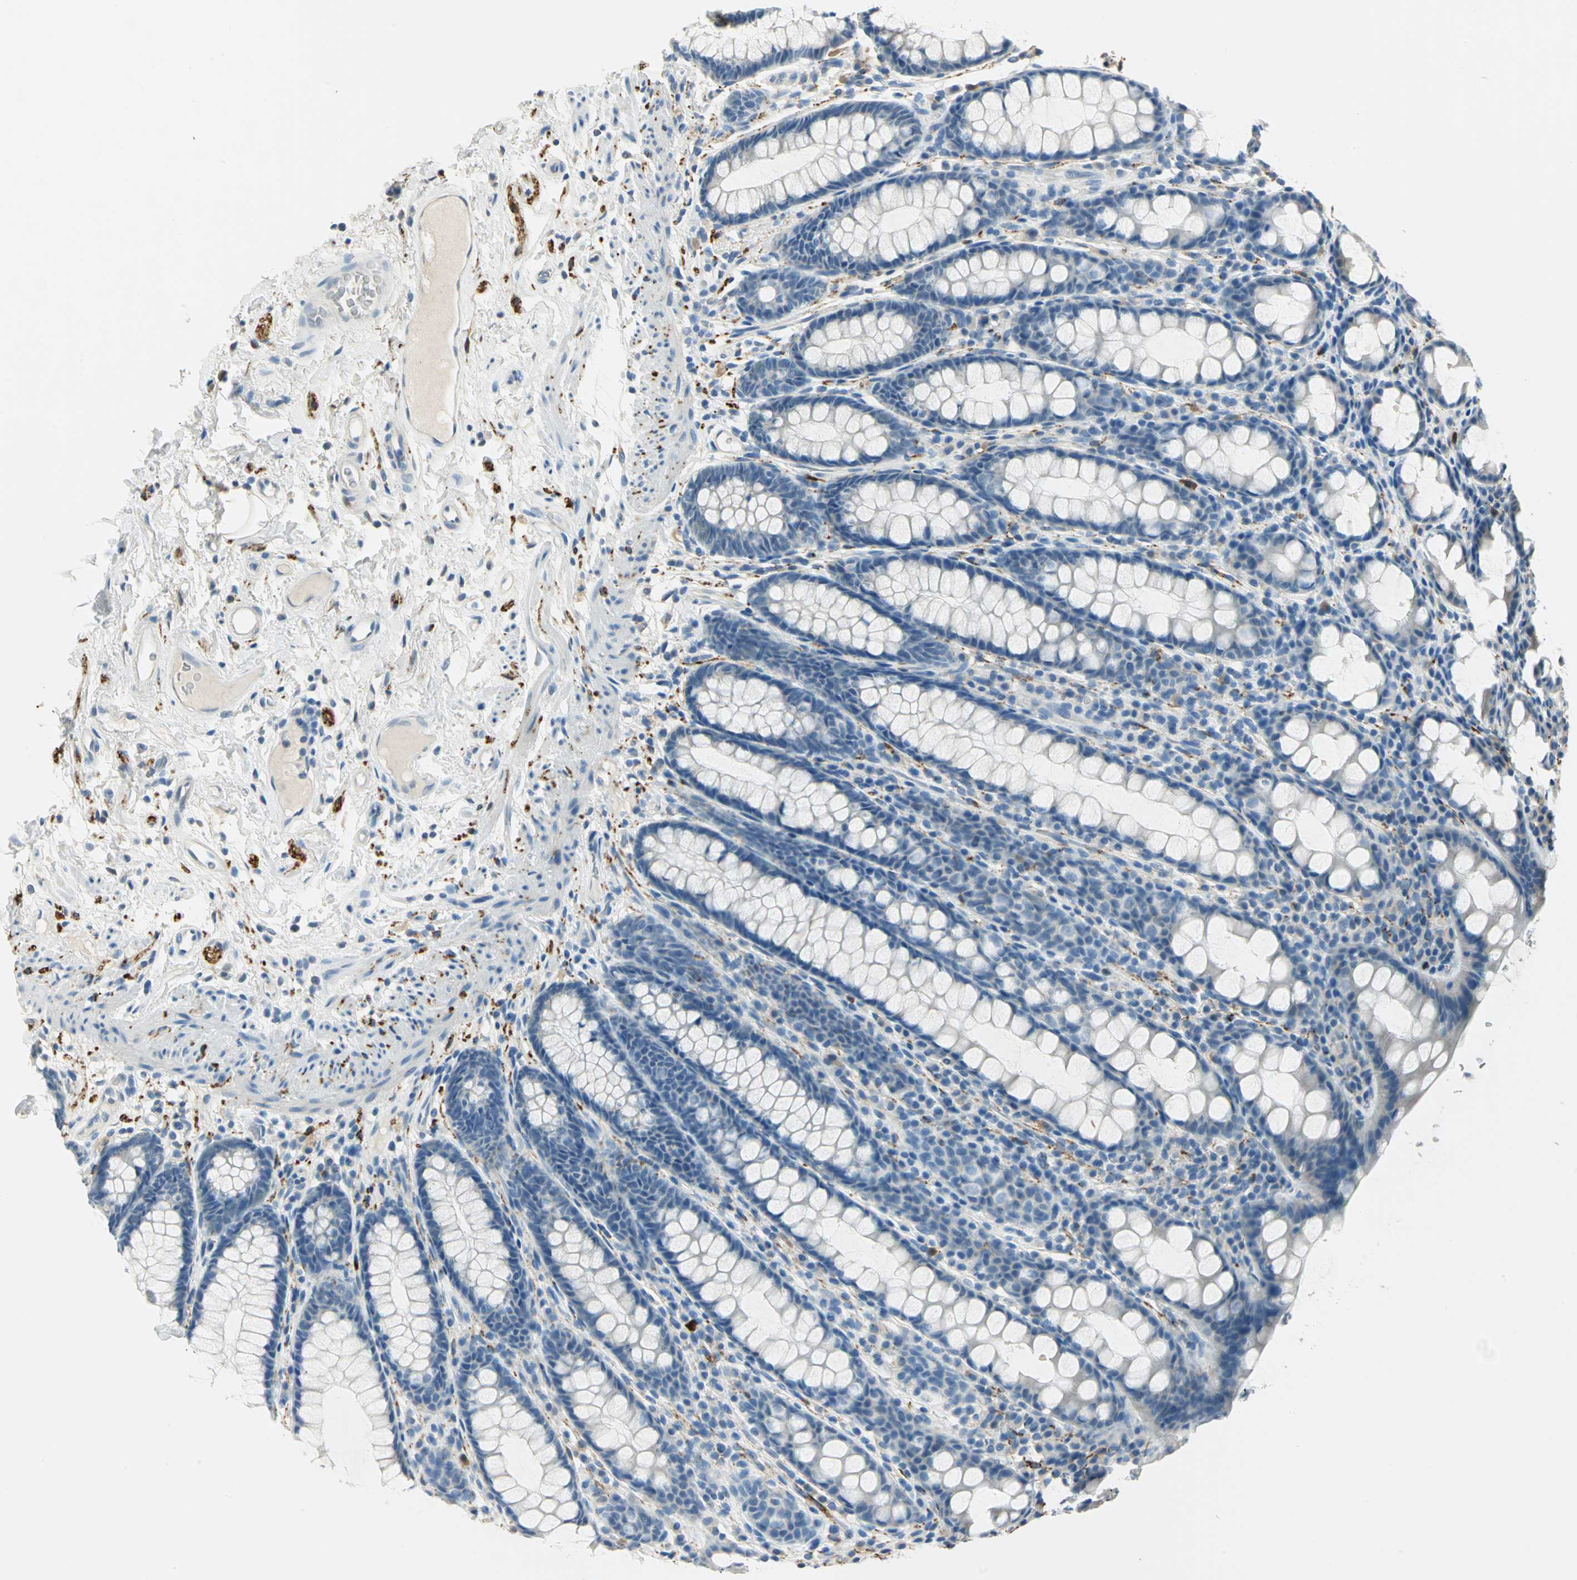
{"staining": {"intensity": "negative", "quantity": "none", "location": "none"}, "tissue": "rectum", "cell_type": "Glandular cells", "image_type": "normal", "snomed": [{"axis": "morphology", "description": "Normal tissue, NOS"}, {"axis": "topography", "description": "Rectum"}], "caption": "Immunohistochemical staining of normal rectum displays no significant positivity in glandular cells. (Stains: DAB (3,3'-diaminobenzidine) immunohistochemistry with hematoxylin counter stain, Microscopy: brightfield microscopy at high magnification).", "gene": "UCHL1", "patient": {"sex": "male", "age": 92}}